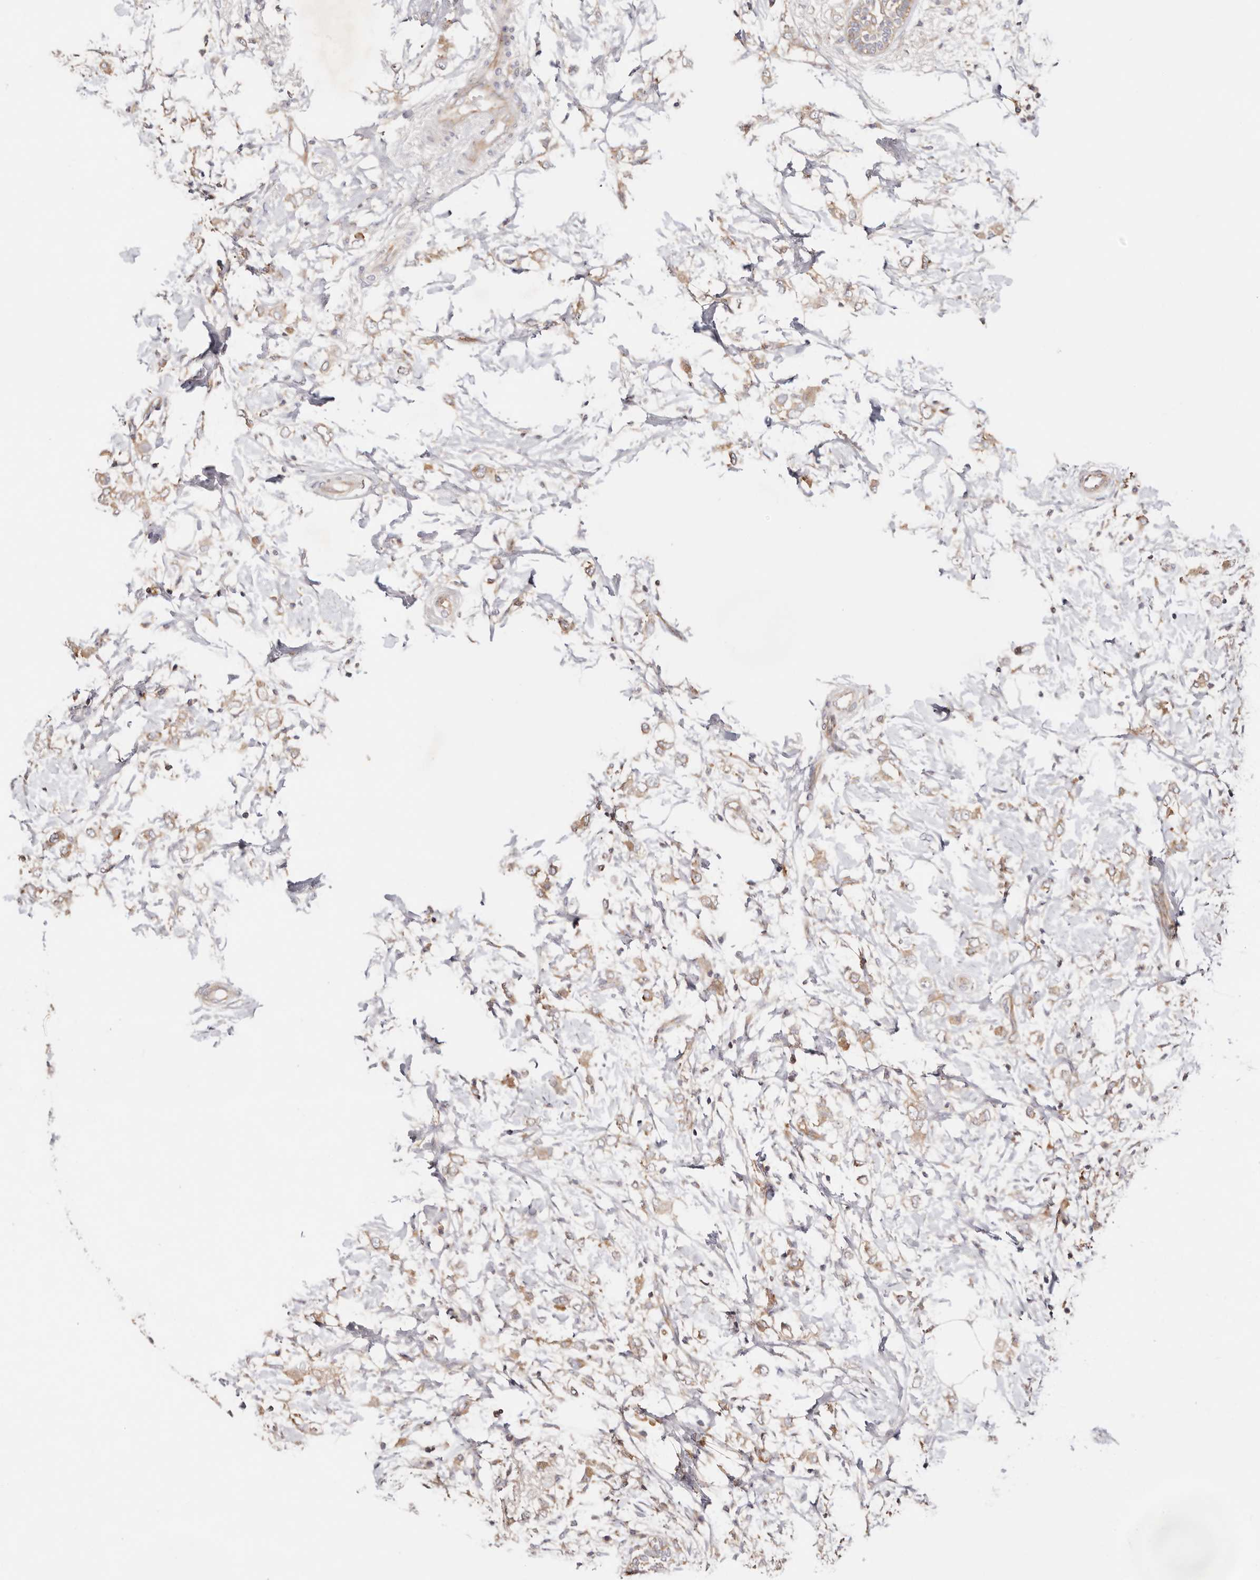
{"staining": {"intensity": "moderate", "quantity": ">75%", "location": "cytoplasmic/membranous"}, "tissue": "breast cancer", "cell_type": "Tumor cells", "image_type": "cancer", "snomed": [{"axis": "morphology", "description": "Normal tissue, NOS"}, {"axis": "morphology", "description": "Lobular carcinoma"}, {"axis": "topography", "description": "Breast"}], "caption": "DAB immunohistochemical staining of human breast lobular carcinoma displays moderate cytoplasmic/membranous protein positivity in approximately >75% of tumor cells. (Stains: DAB (3,3'-diaminobenzidine) in brown, nuclei in blue, Microscopy: brightfield microscopy at high magnification).", "gene": "GNA13", "patient": {"sex": "female", "age": 47}}